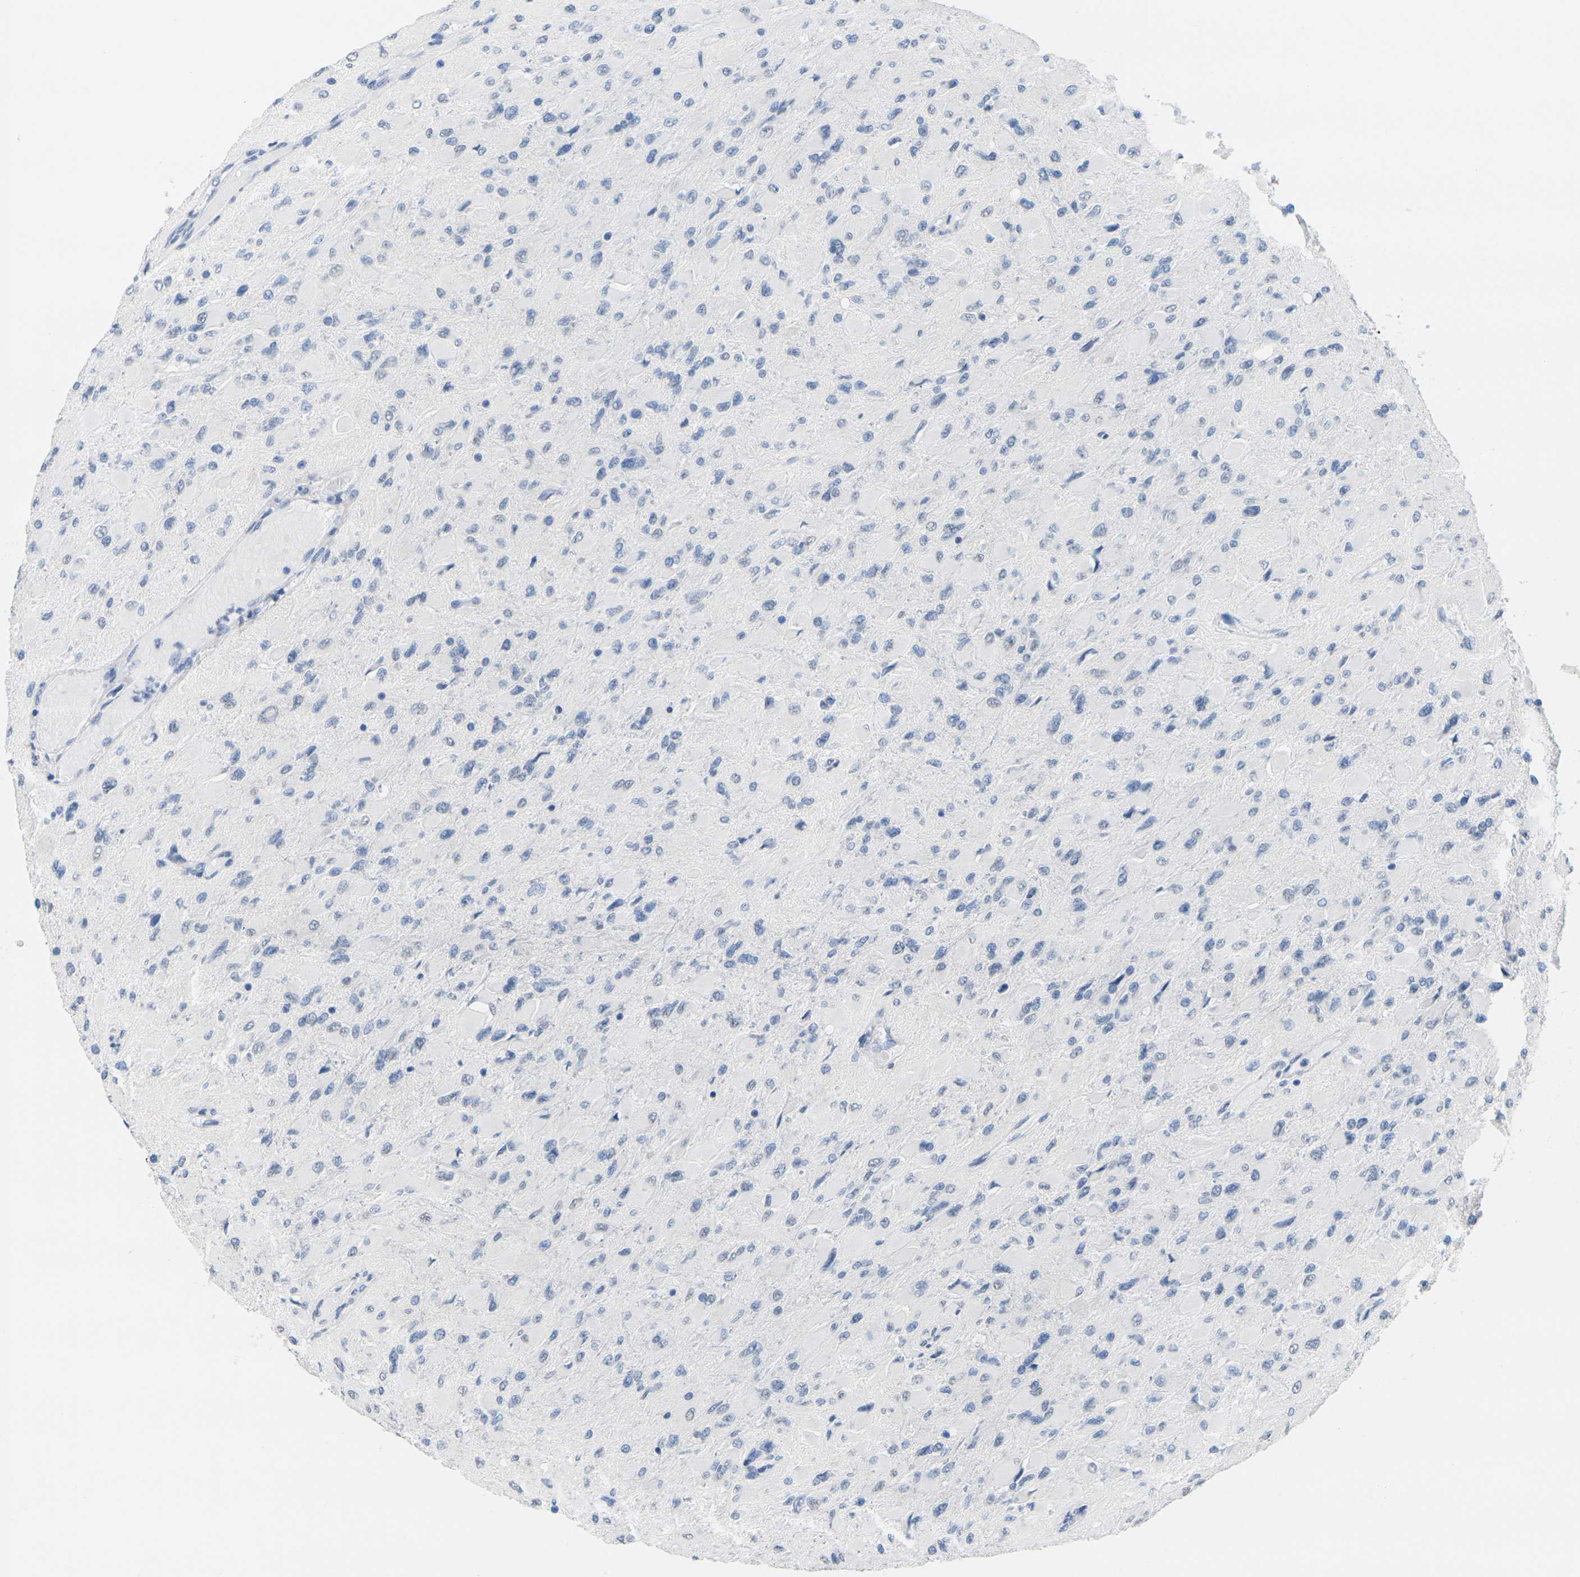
{"staining": {"intensity": "negative", "quantity": "none", "location": "none"}, "tissue": "glioma", "cell_type": "Tumor cells", "image_type": "cancer", "snomed": [{"axis": "morphology", "description": "Glioma, malignant, High grade"}, {"axis": "topography", "description": "Cerebral cortex"}], "caption": "Protein analysis of high-grade glioma (malignant) demonstrates no significant expression in tumor cells. The staining is performed using DAB brown chromogen with nuclei counter-stained in using hematoxylin.", "gene": "CTAG1A", "patient": {"sex": "female", "age": 36}}